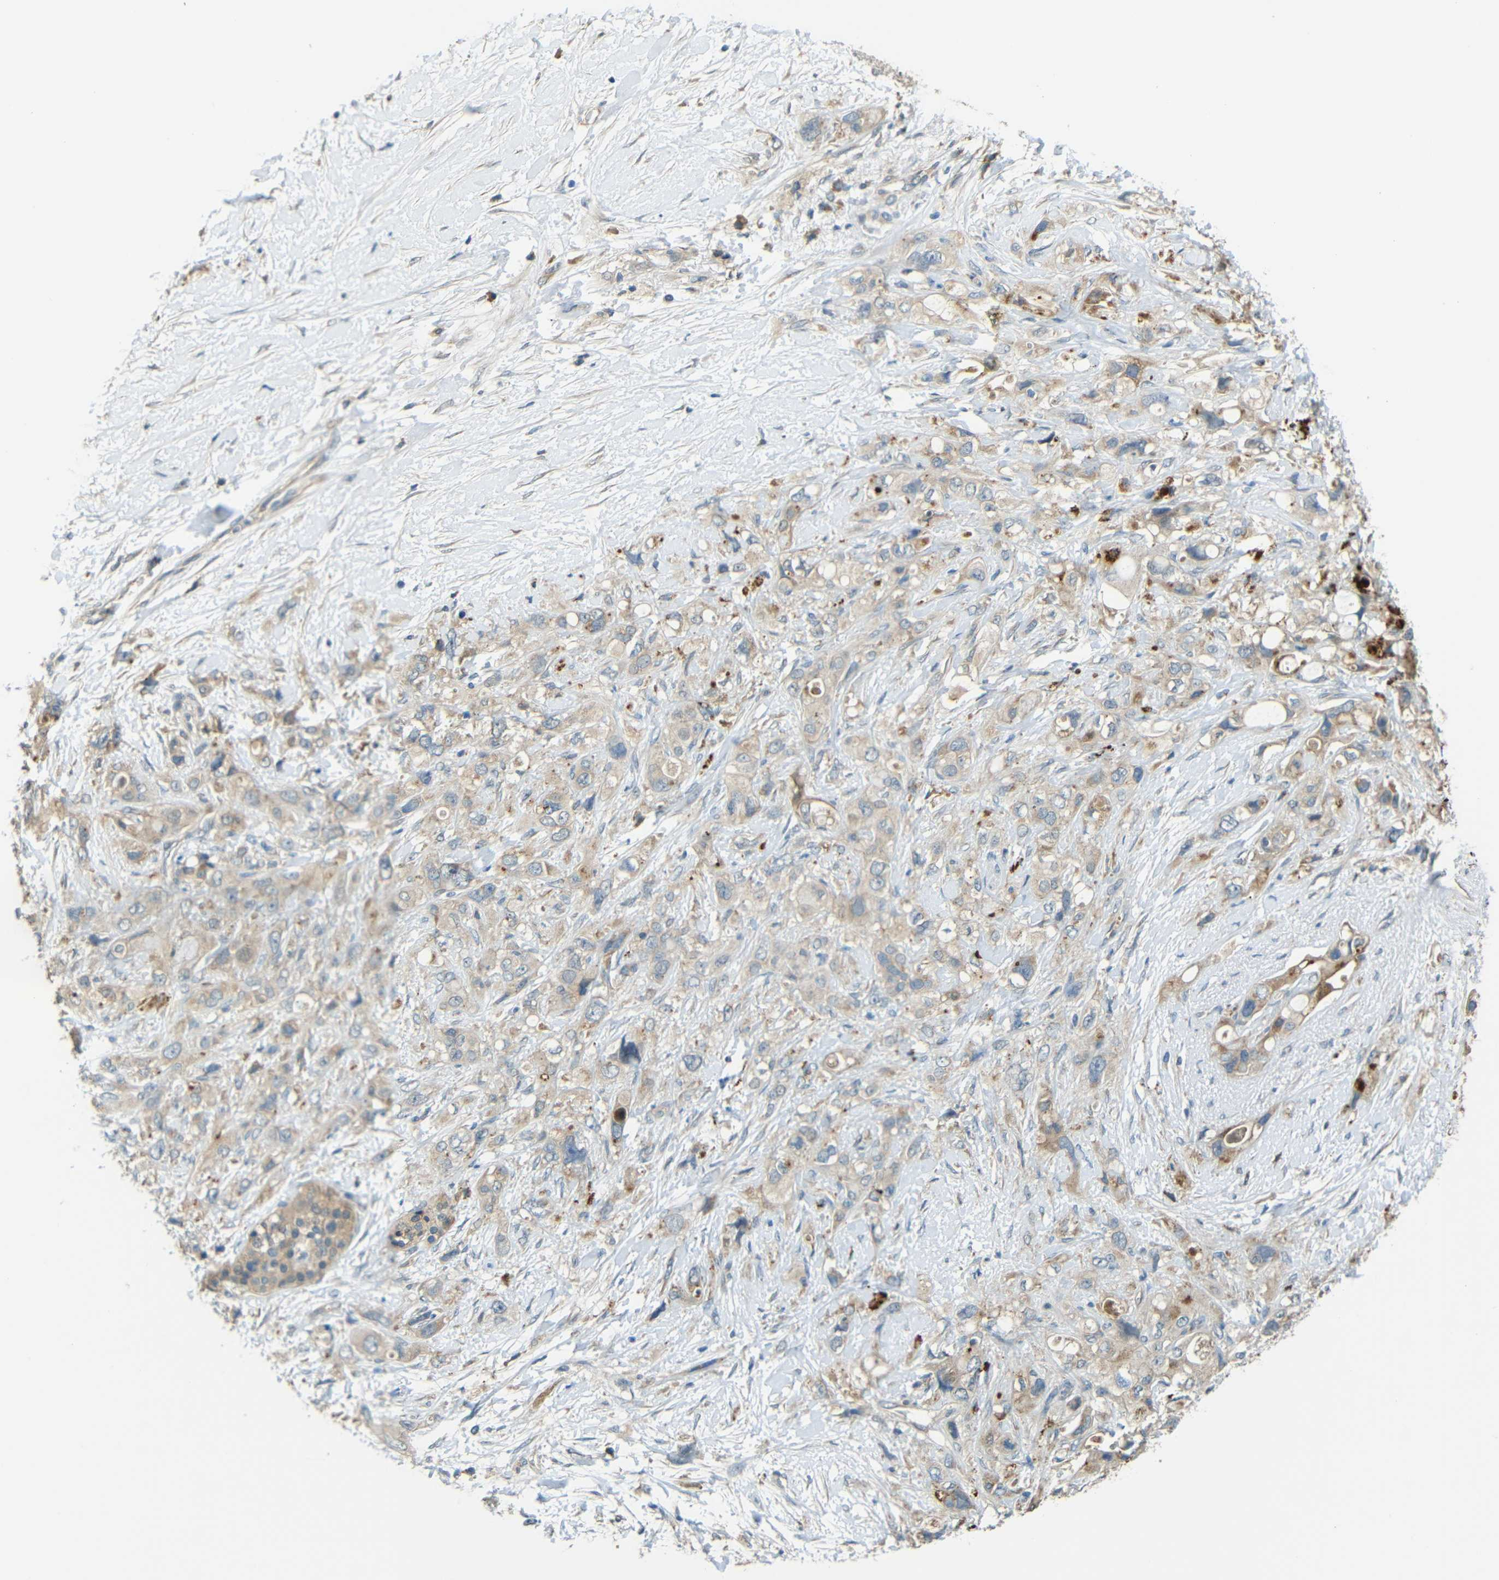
{"staining": {"intensity": "weak", "quantity": "<25%", "location": "cytoplasmic/membranous"}, "tissue": "pancreatic cancer", "cell_type": "Tumor cells", "image_type": "cancer", "snomed": [{"axis": "morphology", "description": "Adenocarcinoma, NOS"}, {"axis": "topography", "description": "Pancreas"}], "caption": "DAB (3,3'-diaminobenzidine) immunohistochemical staining of human pancreatic cancer (adenocarcinoma) reveals no significant staining in tumor cells. (Stains: DAB (3,3'-diaminobenzidine) immunohistochemistry (IHC) with hematoxylin counter stain, Microscopy: brightfield microscopy at high magnification).", "gene": "FNDC3A", "patient": {"sex": "female", "age": 56}}